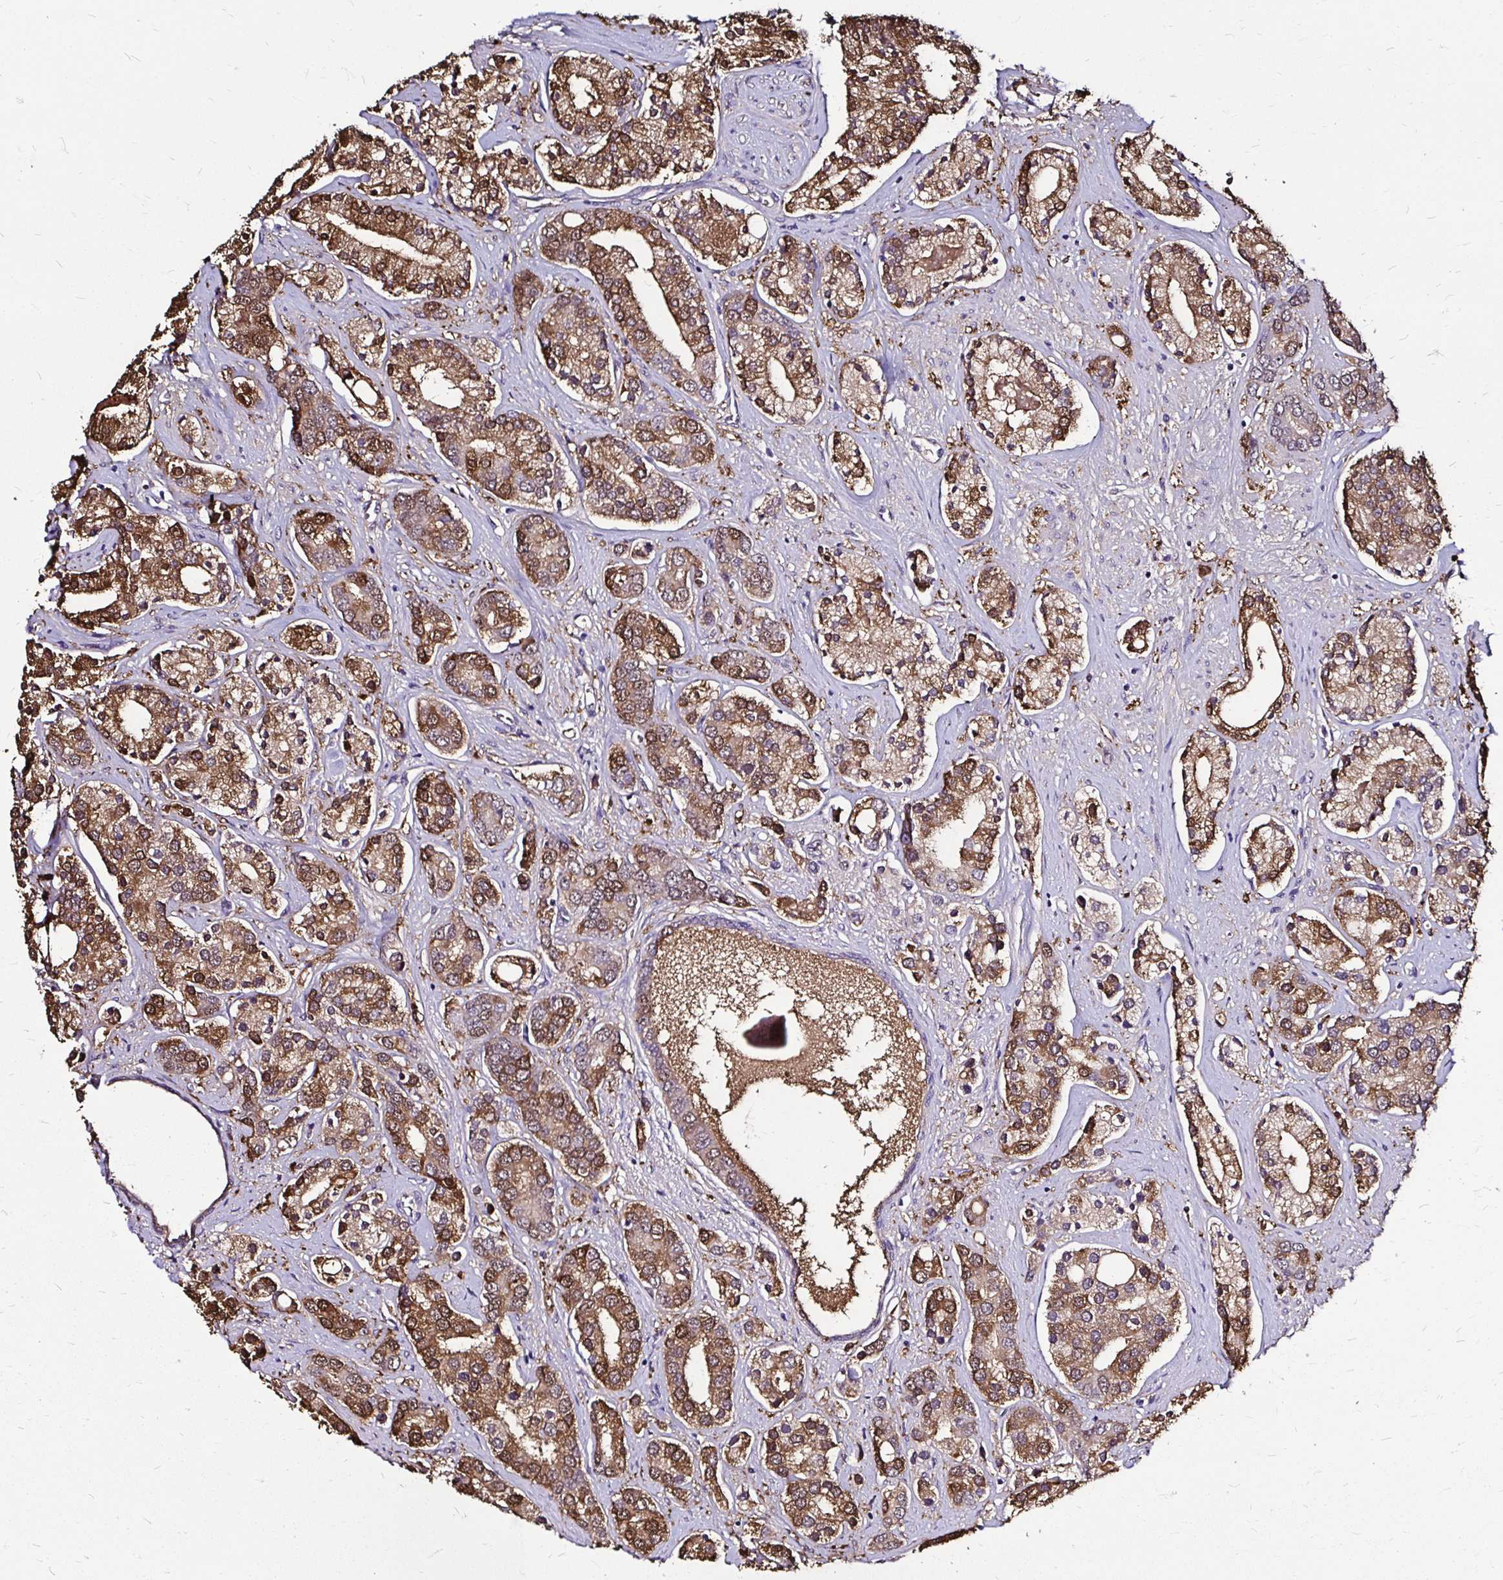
{"staining": {"intensity": "moderate", "quantity": ">75%", "location": "cytoplasmic/membranous,nuclear"}, "tissue": "prostate cancer", "cell_type": "Tumor cells", "image_type": "cancer", "snomed": [{"axis": "morphology", "description": "Adenocarcinoma, High grade"}, {"axis": "topography", "description": "Prostate"}], "caption": "Immunohistochemistry micrograph of neoplastic tissue: human prostate adenocarcinoma (high-grade) stained using immunohistochemistry exhibits medium levels of moderate protein expression localized specifically in the cytoplasmic/membranous and nuclear of tumor cells, appearing as a cytoplasmic/membranous and nuclear brown color.", "gene": "IDH1", "patient": {"sex": "male", "age": 58}}